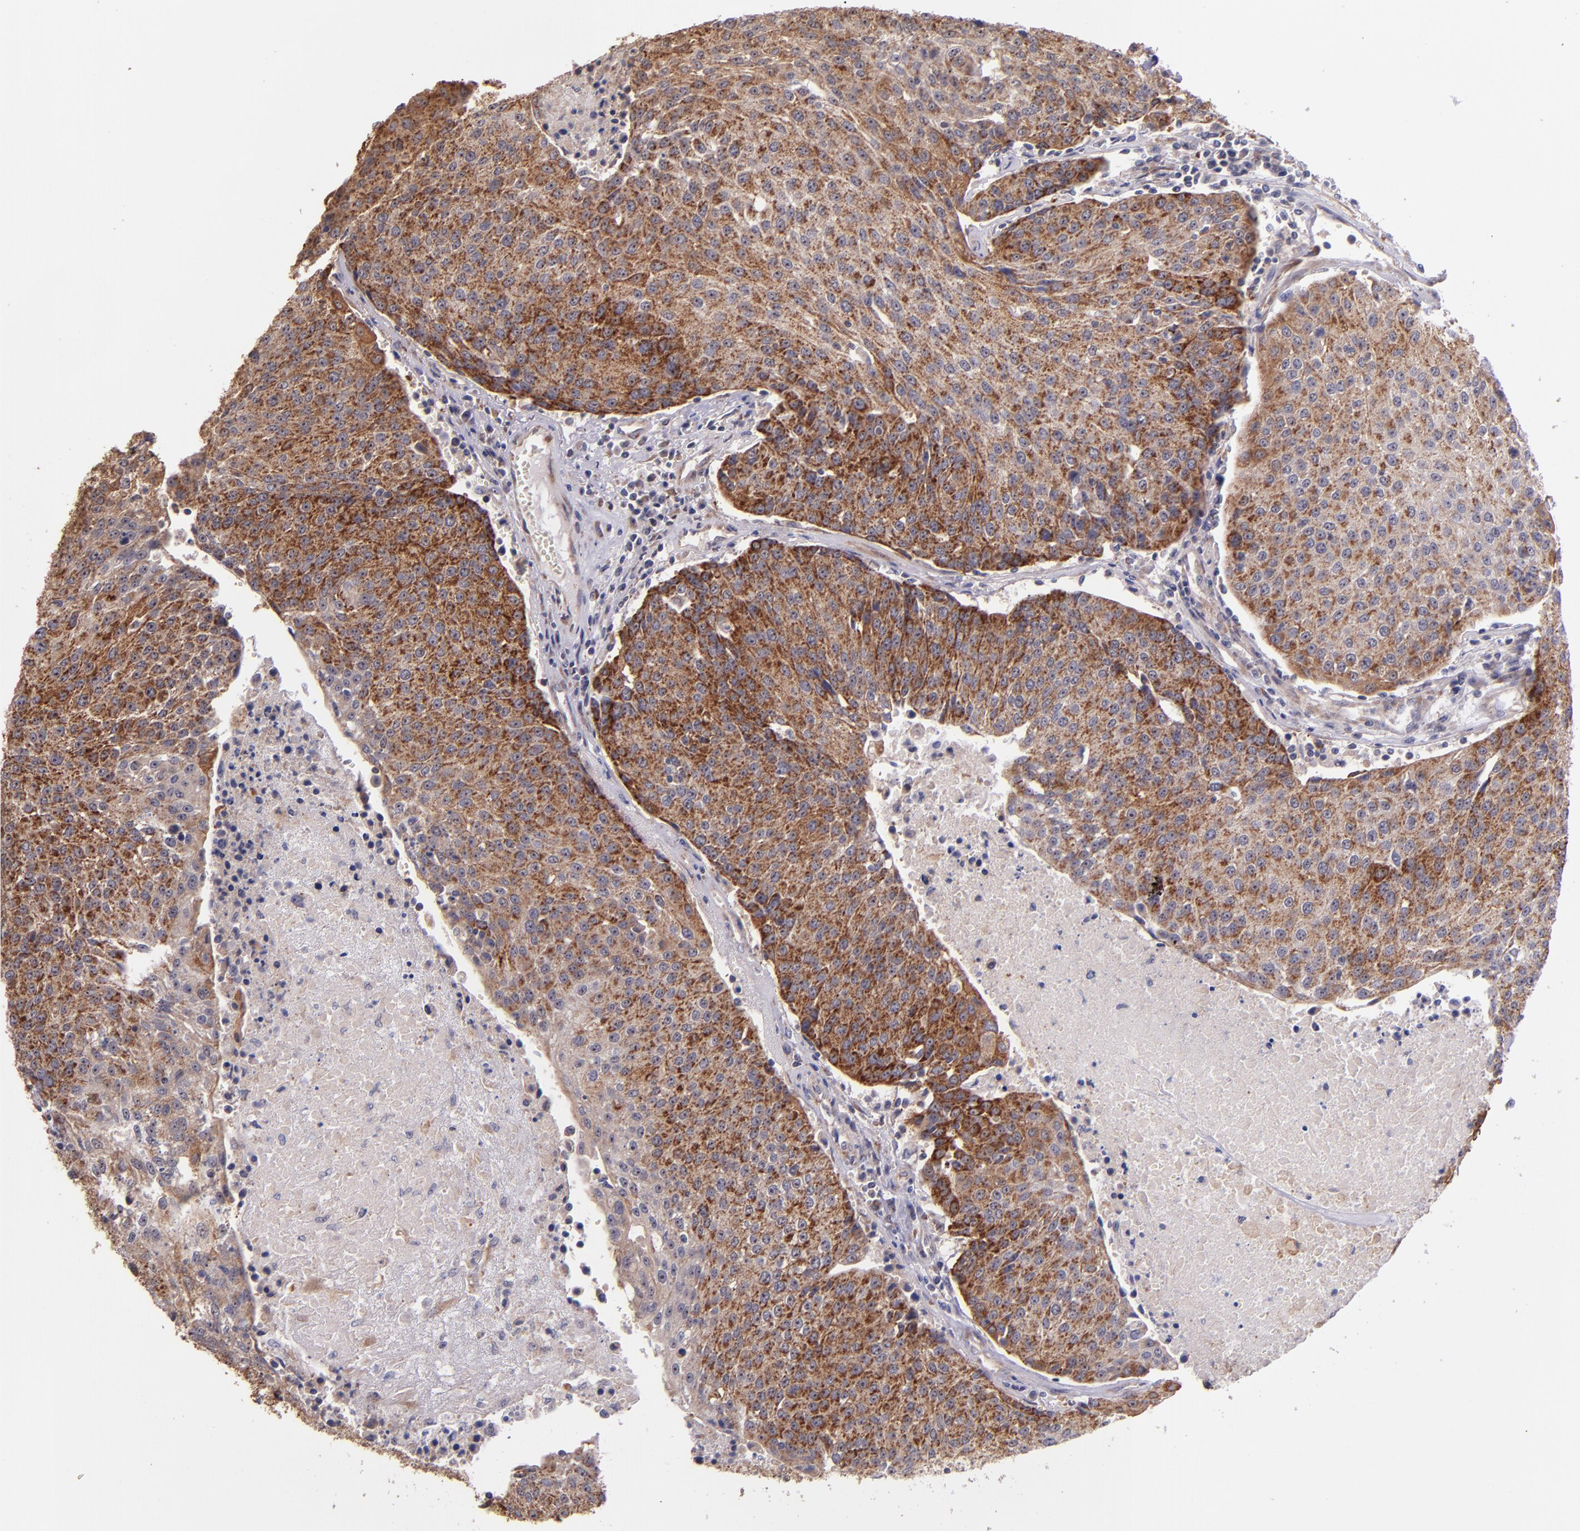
{"staining": {"intensity": "strong", "quantity": ">75%", "location": "cytoplasmic/membranous"}, "tissue": "urothelial cancer", "cell_type": "Tumor cells", "image_type": "cancer", "snomed": [{"axis": "morphology", "description": "Urothelial carcinoma, High grade"}, {"axis": "topography", "description": "Urinary bladder"}], "caption": "A high amount of strong cytoplasmic/membranous staining is identified in approximately >75% of tumor cells in urothelial cancer tissue. Using DAB (brown) and hematoxylin (blue) stains, captured at high magnification using brightfield microscopy.", "gene": "SHC1", "patient": {"sex": "female", "age": 85}}